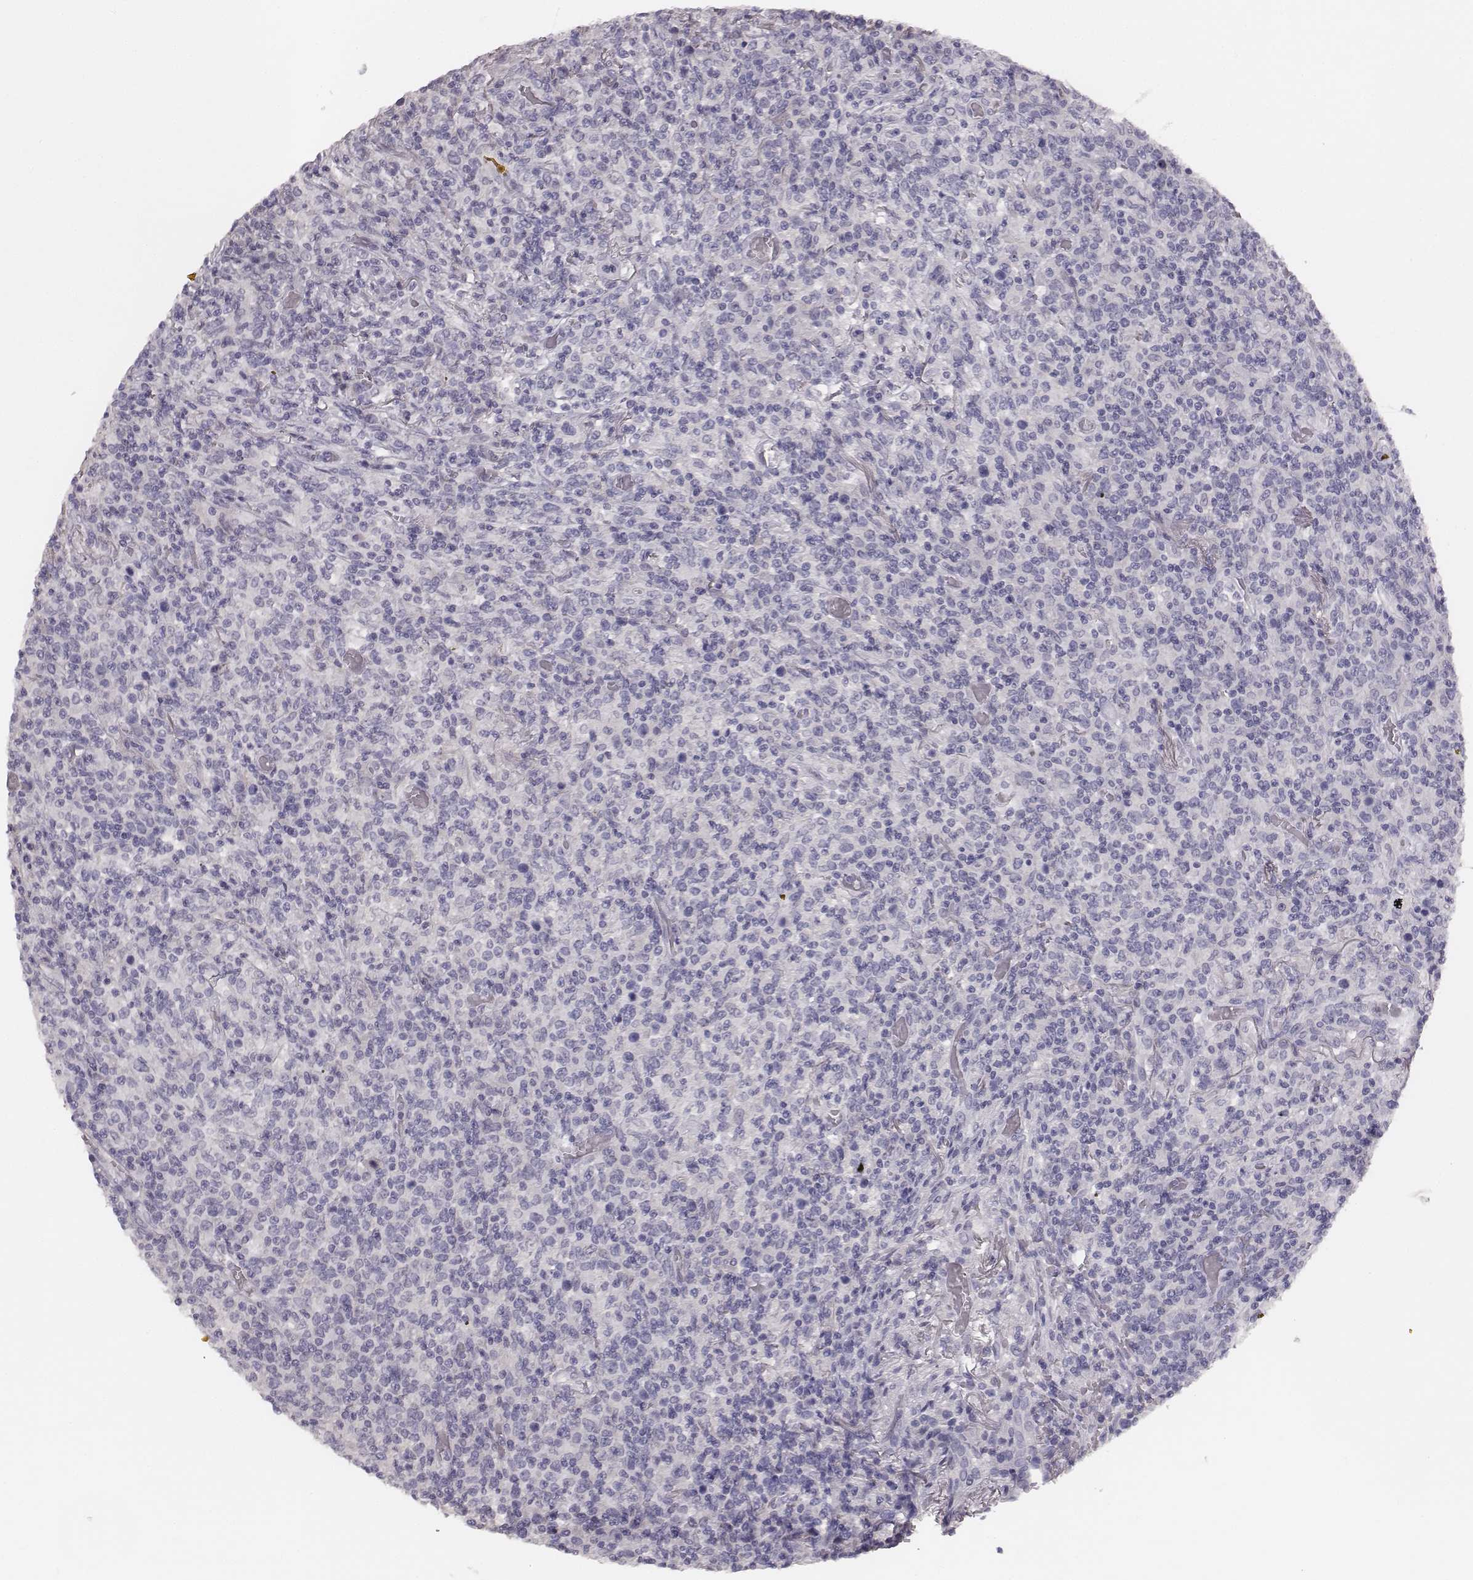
{"staining": {"intensity": "negative", "quantity": "none", "location": "none"}, "tissue": "lymphoma", "cell_type": "Tumor cells", "image_type": "cancer", "snomed": [{"axis": "morphology", "description": "Malignant lymphoma, non-Hodgkin's type, High grade"}, {"axis": "topography", "description": "Lung"}], "caption": "This is a histopathology image of IHC staining of high-grade malignant lymphoma, non-Hodgkin's type, which shows no staining in tumor cells. (Brightfield microscopy of DAB (3,3'-diaminobenzidine) immunohistochemistry (IHC) at high magnification).", "gene": "MYH6", "patient": {"sex": "male", "age": 79}}